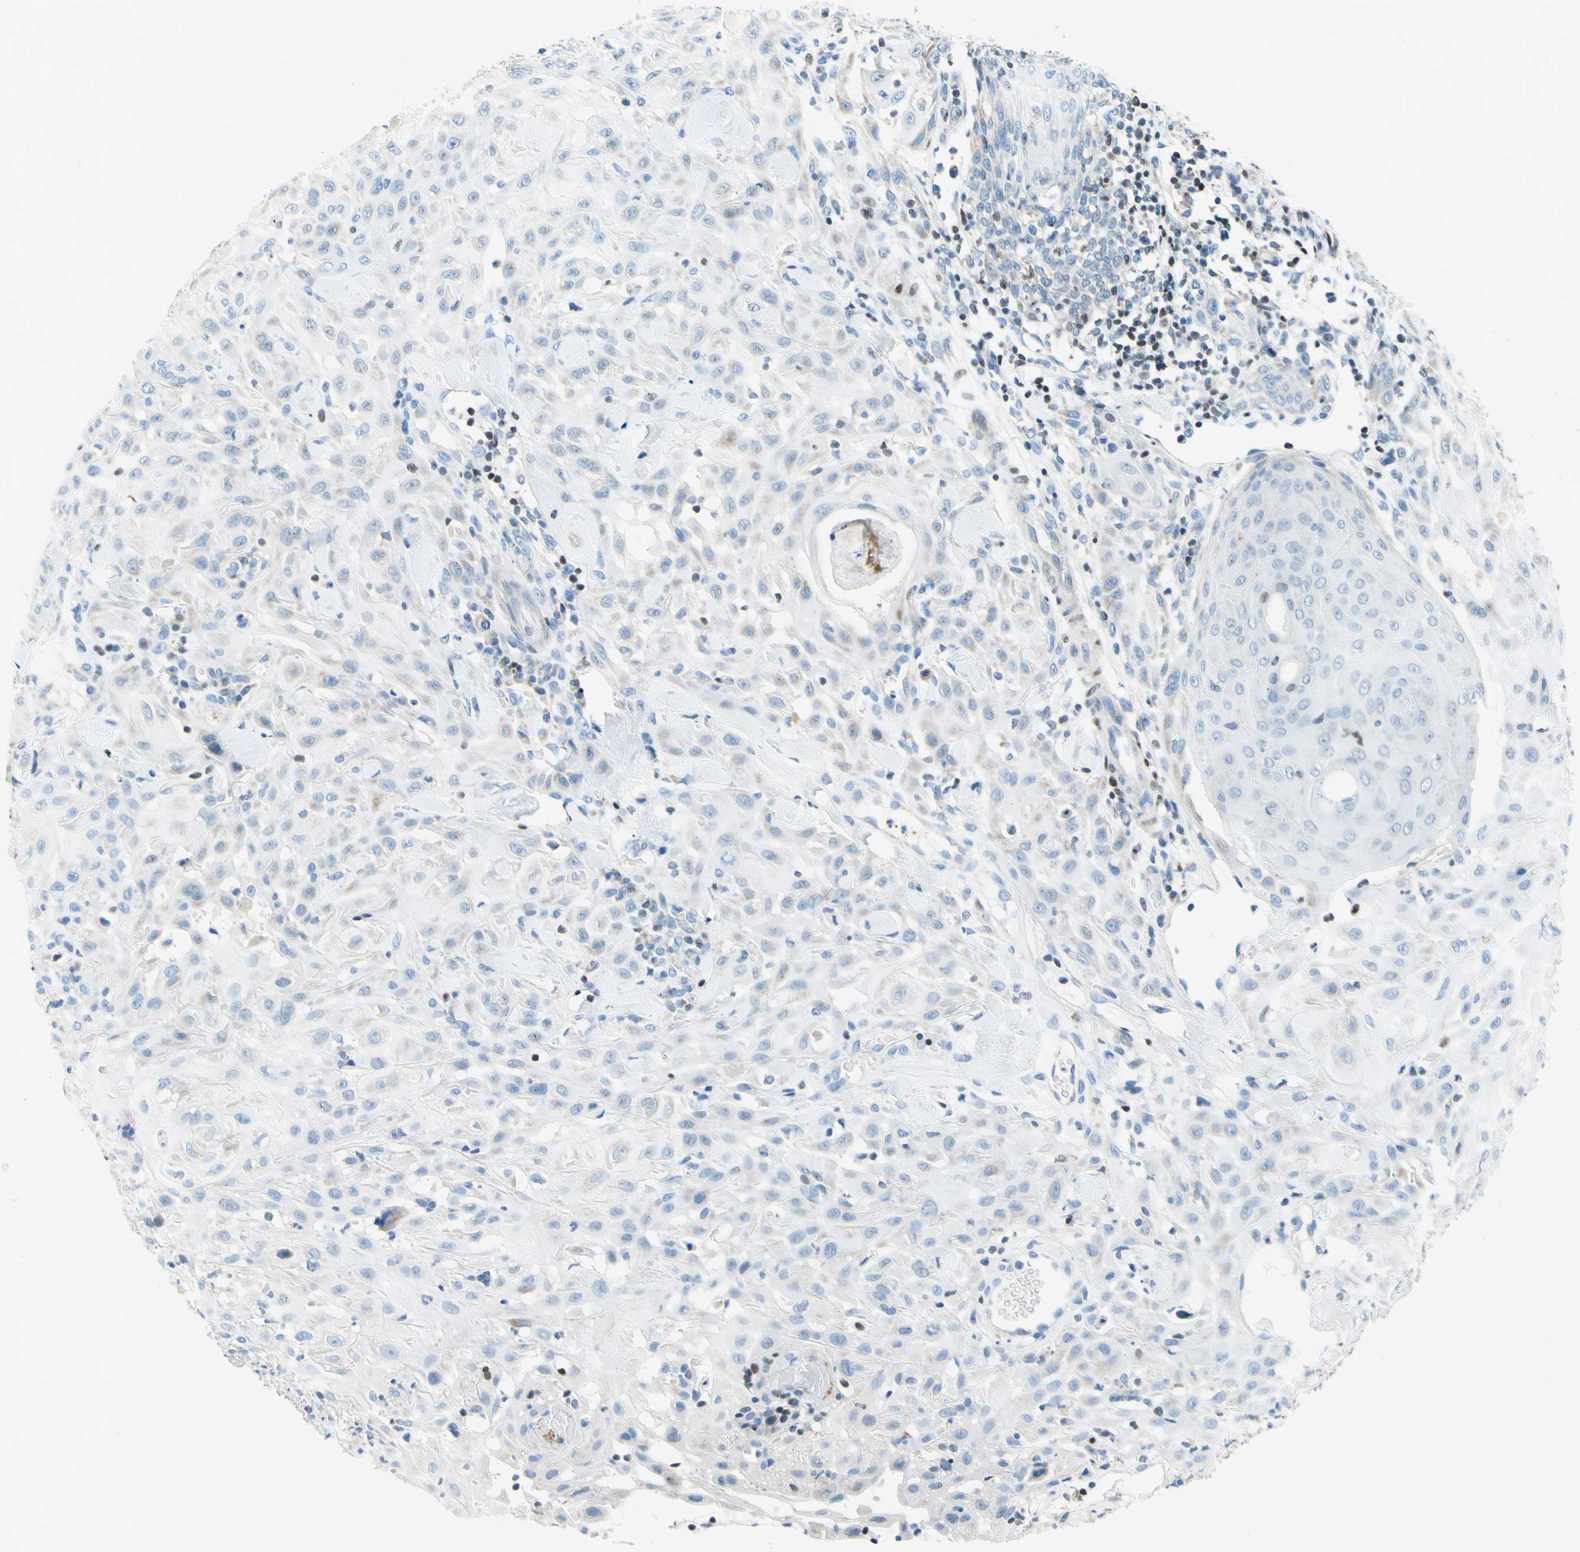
{"staining": {"intensity": "negative", "quantity": "none", "location": "none"}, "tissue": "skin cancer", "cell_type": "Tumor cells", "image_type": "cancer", "snomed": [{"axis": "morphology", "description": "Squamous cell carcinoma, NOS"}, {"axis": "topography", "description": "Skin"}], "caption": "Immunohistochemical staining of human skin cancer demonstrates no significant staining in tumor cells.", "gene": "CBX7", "patient": {"sex": "male", "age": 24}}